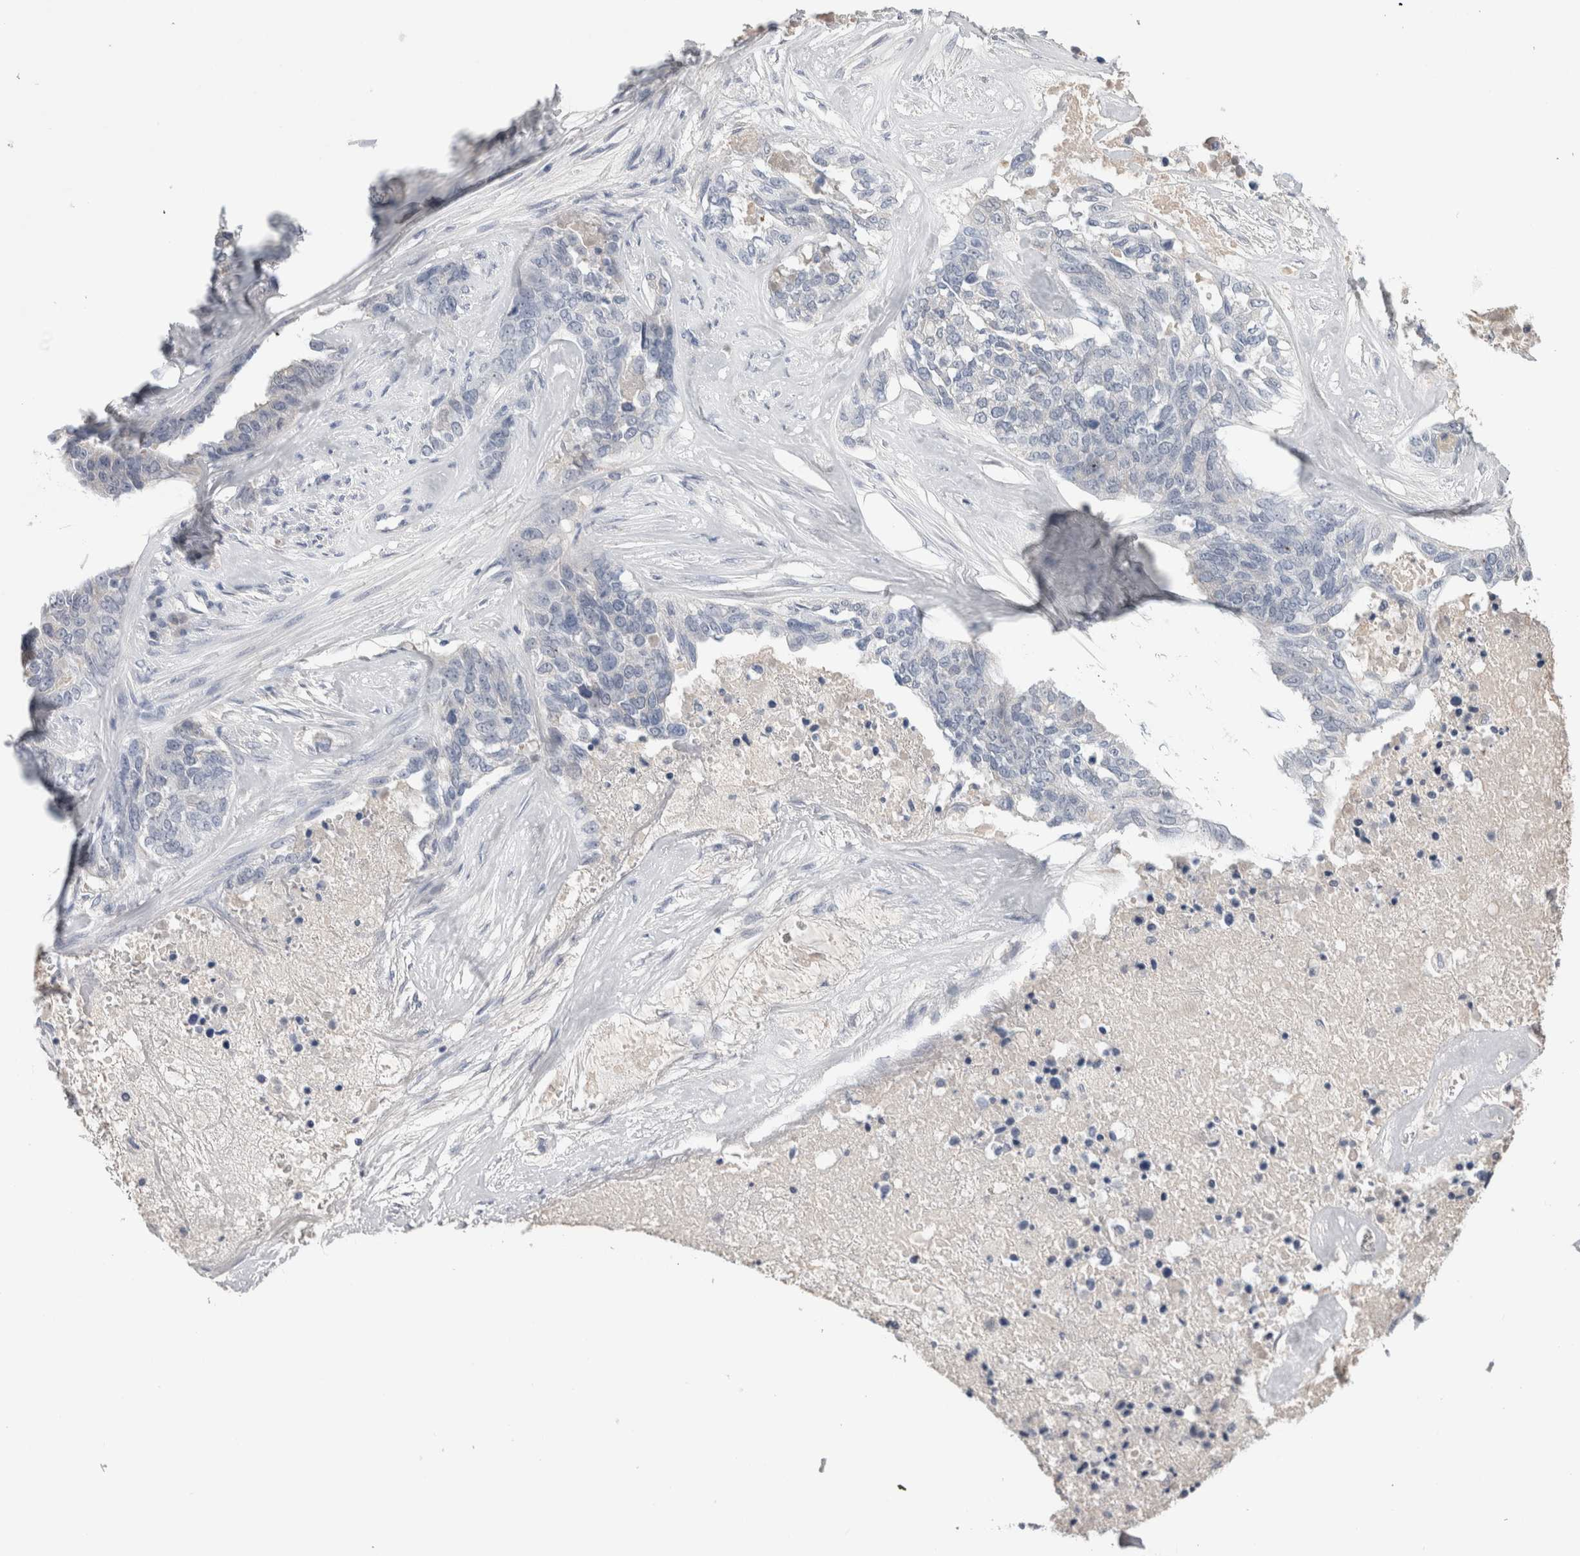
{"staining": {"intensity": "negative", "quantity": "none", "location": "none"}, "tissue": "ovarian cancer", "cell_type": "Tumor cells", "image_type": "cancer", "snomed": [{"axis": "morphology", "description": "Cystadenocarcinoma, serous, NOS"}, {"axis": "topography", "description": "Ovary"}], "caption": "Ovarian cancer was stained to show a protein in brown. There is no significant expression in tumor cells.", "gene": "FABP4", "patient": {"sex": "female", "age": 44}}